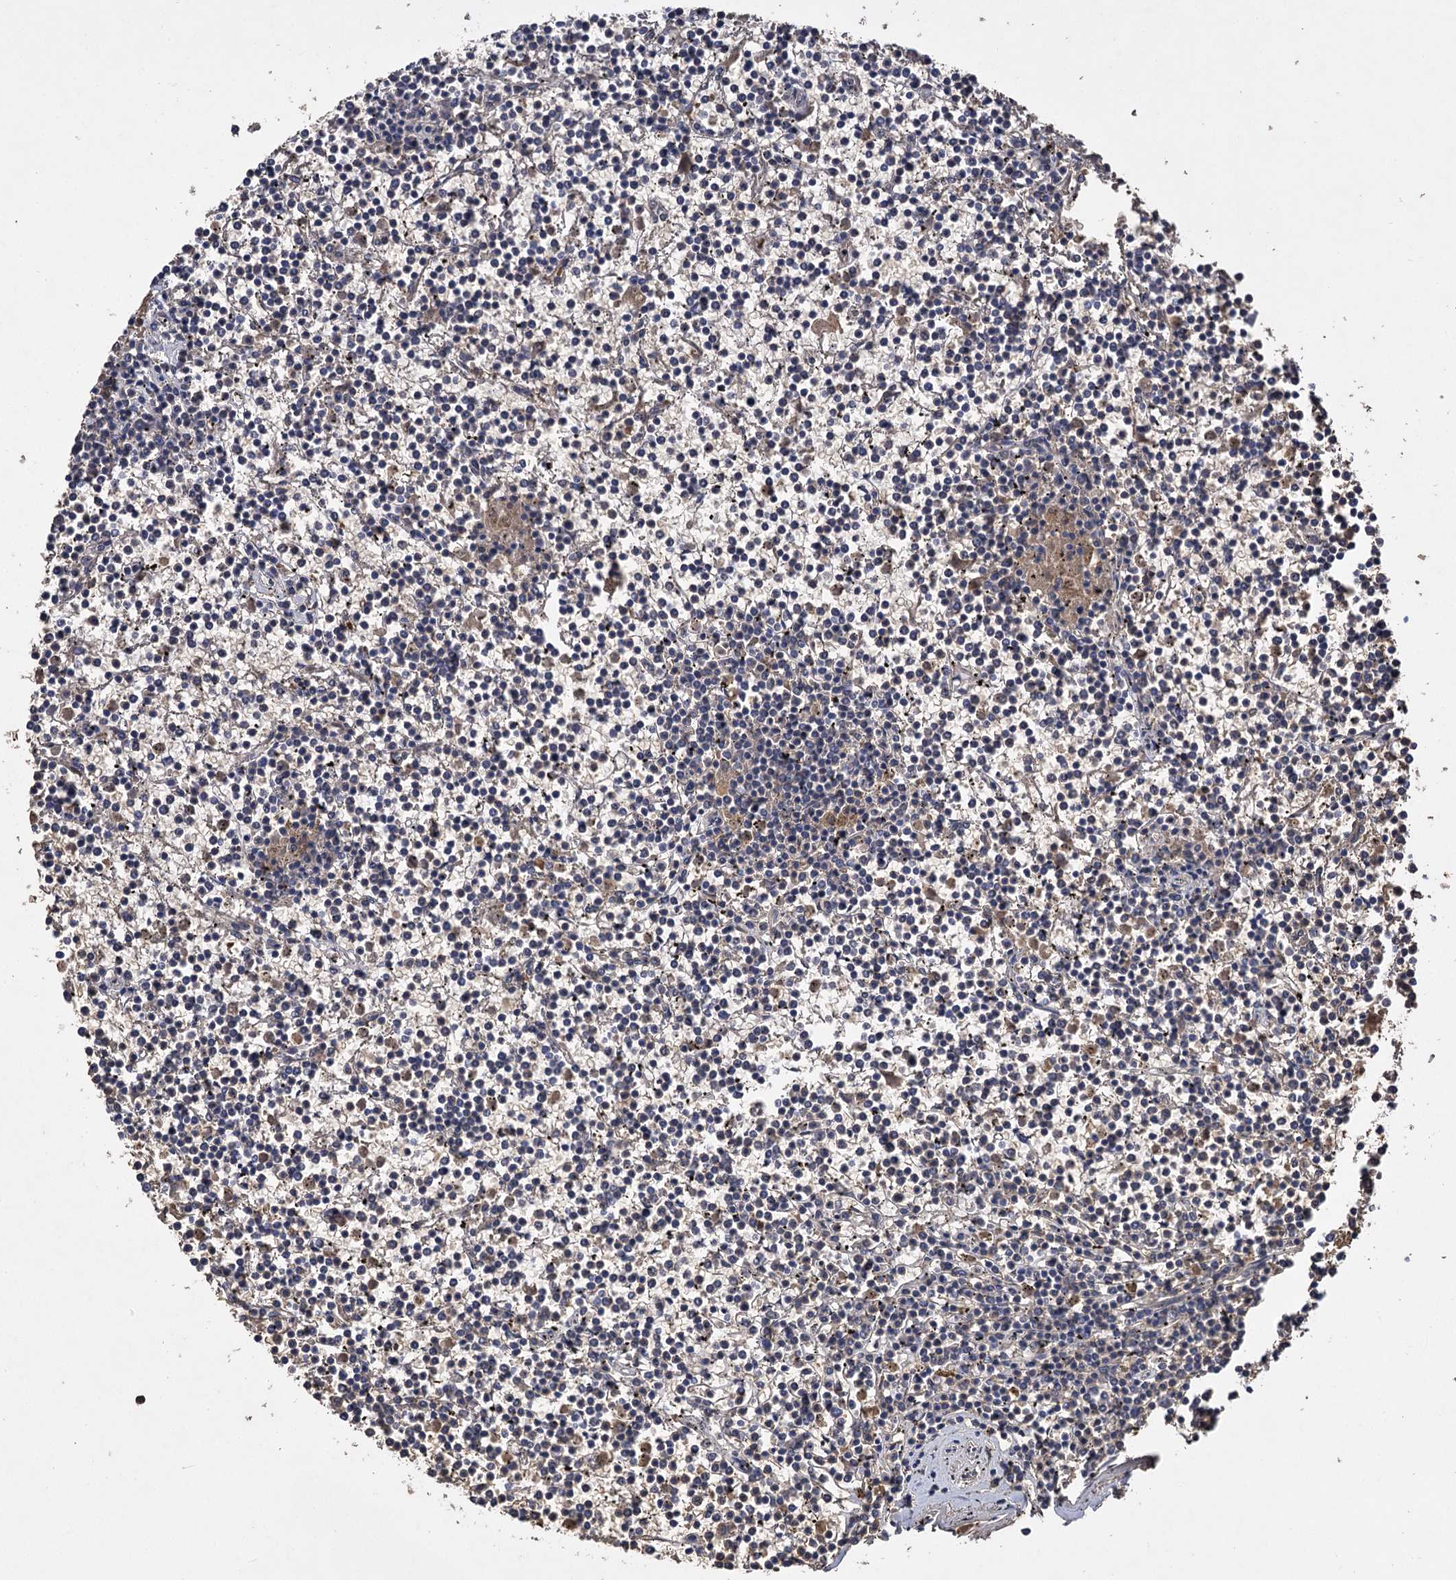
{"staining": {"intensity": "negative", "quantity": "none", "location": "none"}, "tissue": "lymphoma", "cell_type": "Tumor cells", "image_type": "cancer", "snomed": [{"axis": "morphology", "description": "Malignant lymphoma, non-Hodgkin's type, Low grade"}, {"axis": "topography", "description": "Spleen"}], "caption": "DAB immunohistochemical staining of lymphoma demonstrates no significant positivity in tumor cells.", "gene": "USP50", "patient": {"sex": "female", "age": 19}}